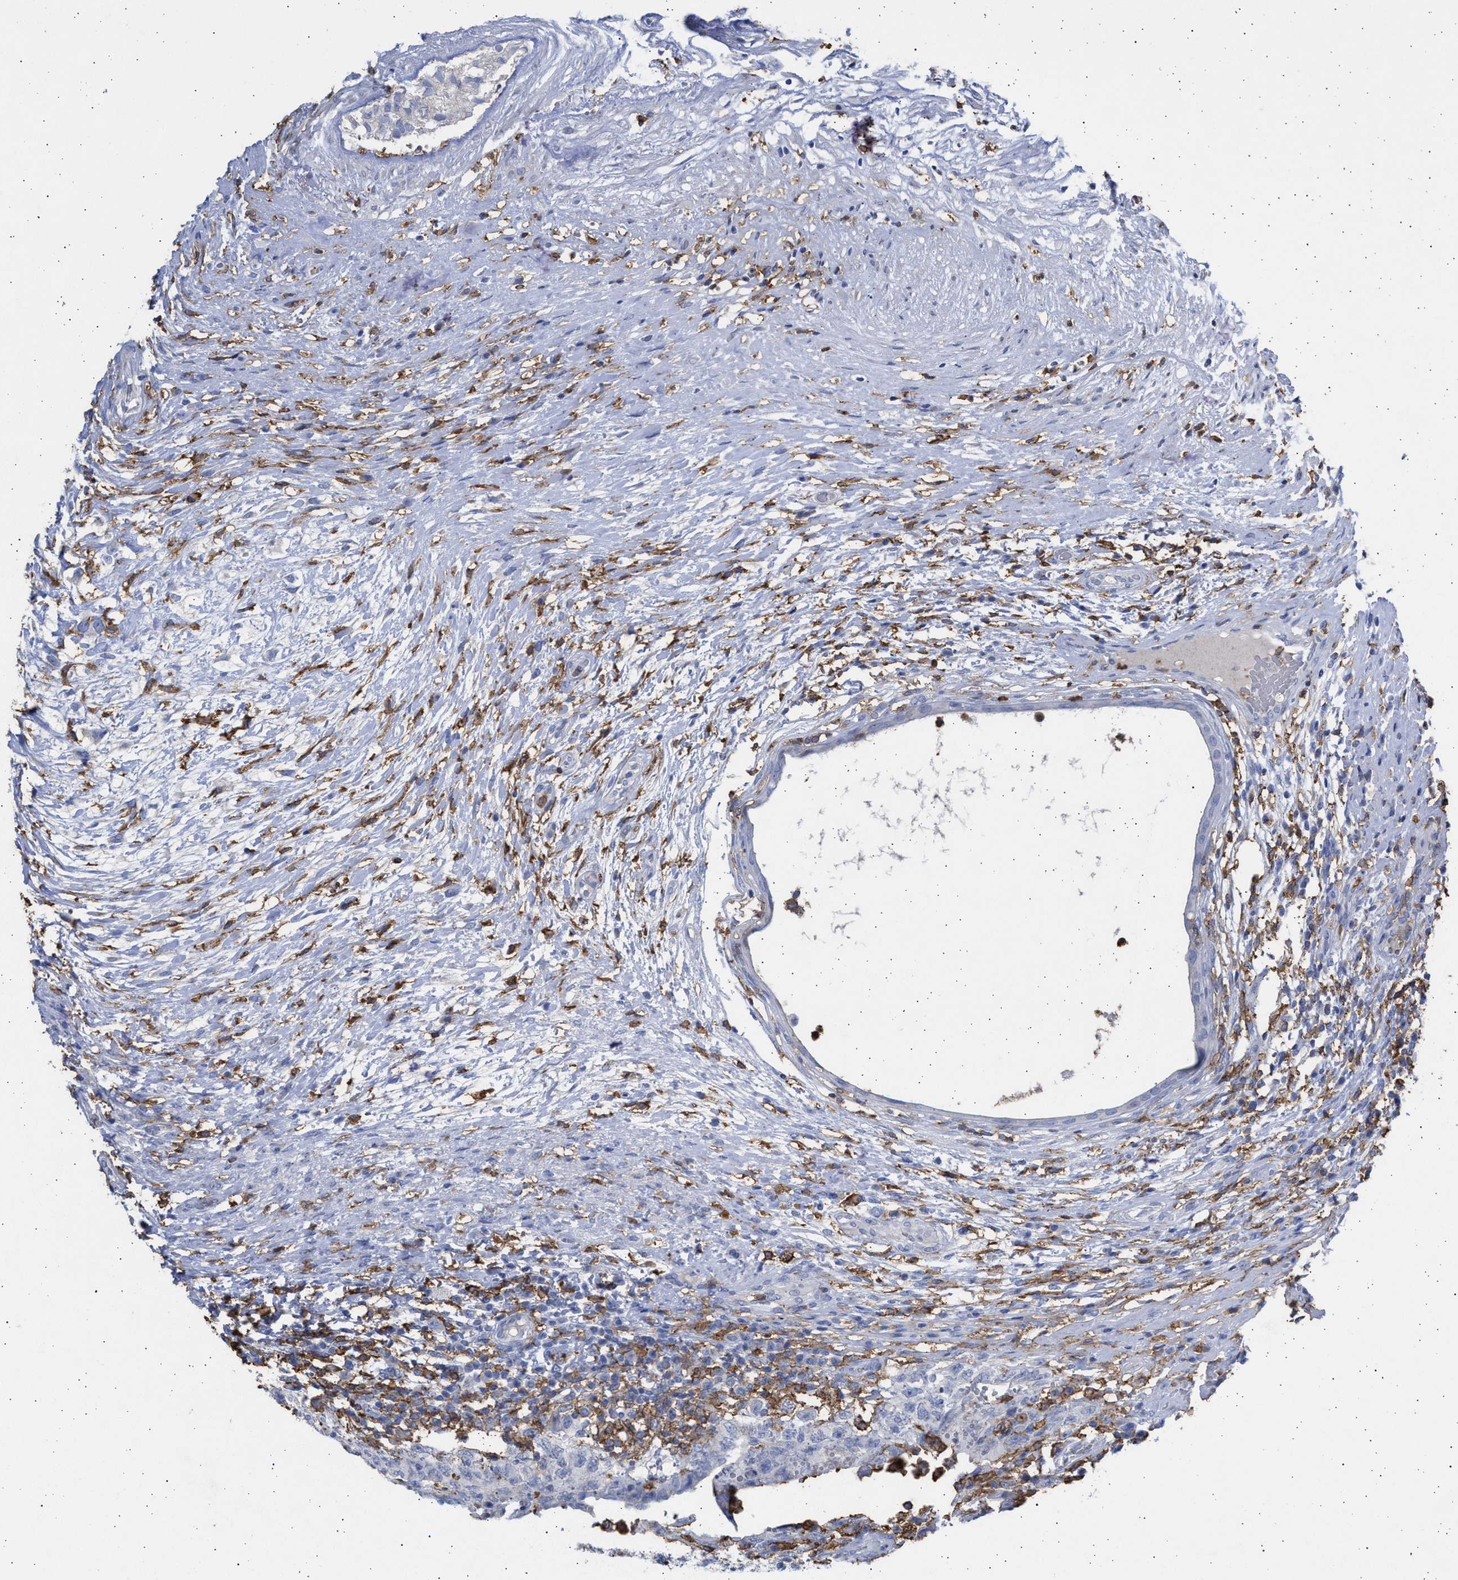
{"staining": {"intensity": "negative", "quantity": "none", "location": "none"}, "tissue": "testis cancer", "cell_type": "Tumor cells", "image_type": "cancer", "snomed": [{"axis": "morphology", "description": "Carcinoma, Embryonal, NOS"}, {"axis": "topography", "description": "Testis"}], "caption": "Image shows no significant protein staining in tumor cells of testis embryonal carcinoma.", "gene": "FCER1A", "patient": {"sex": "male", "age": 26}}